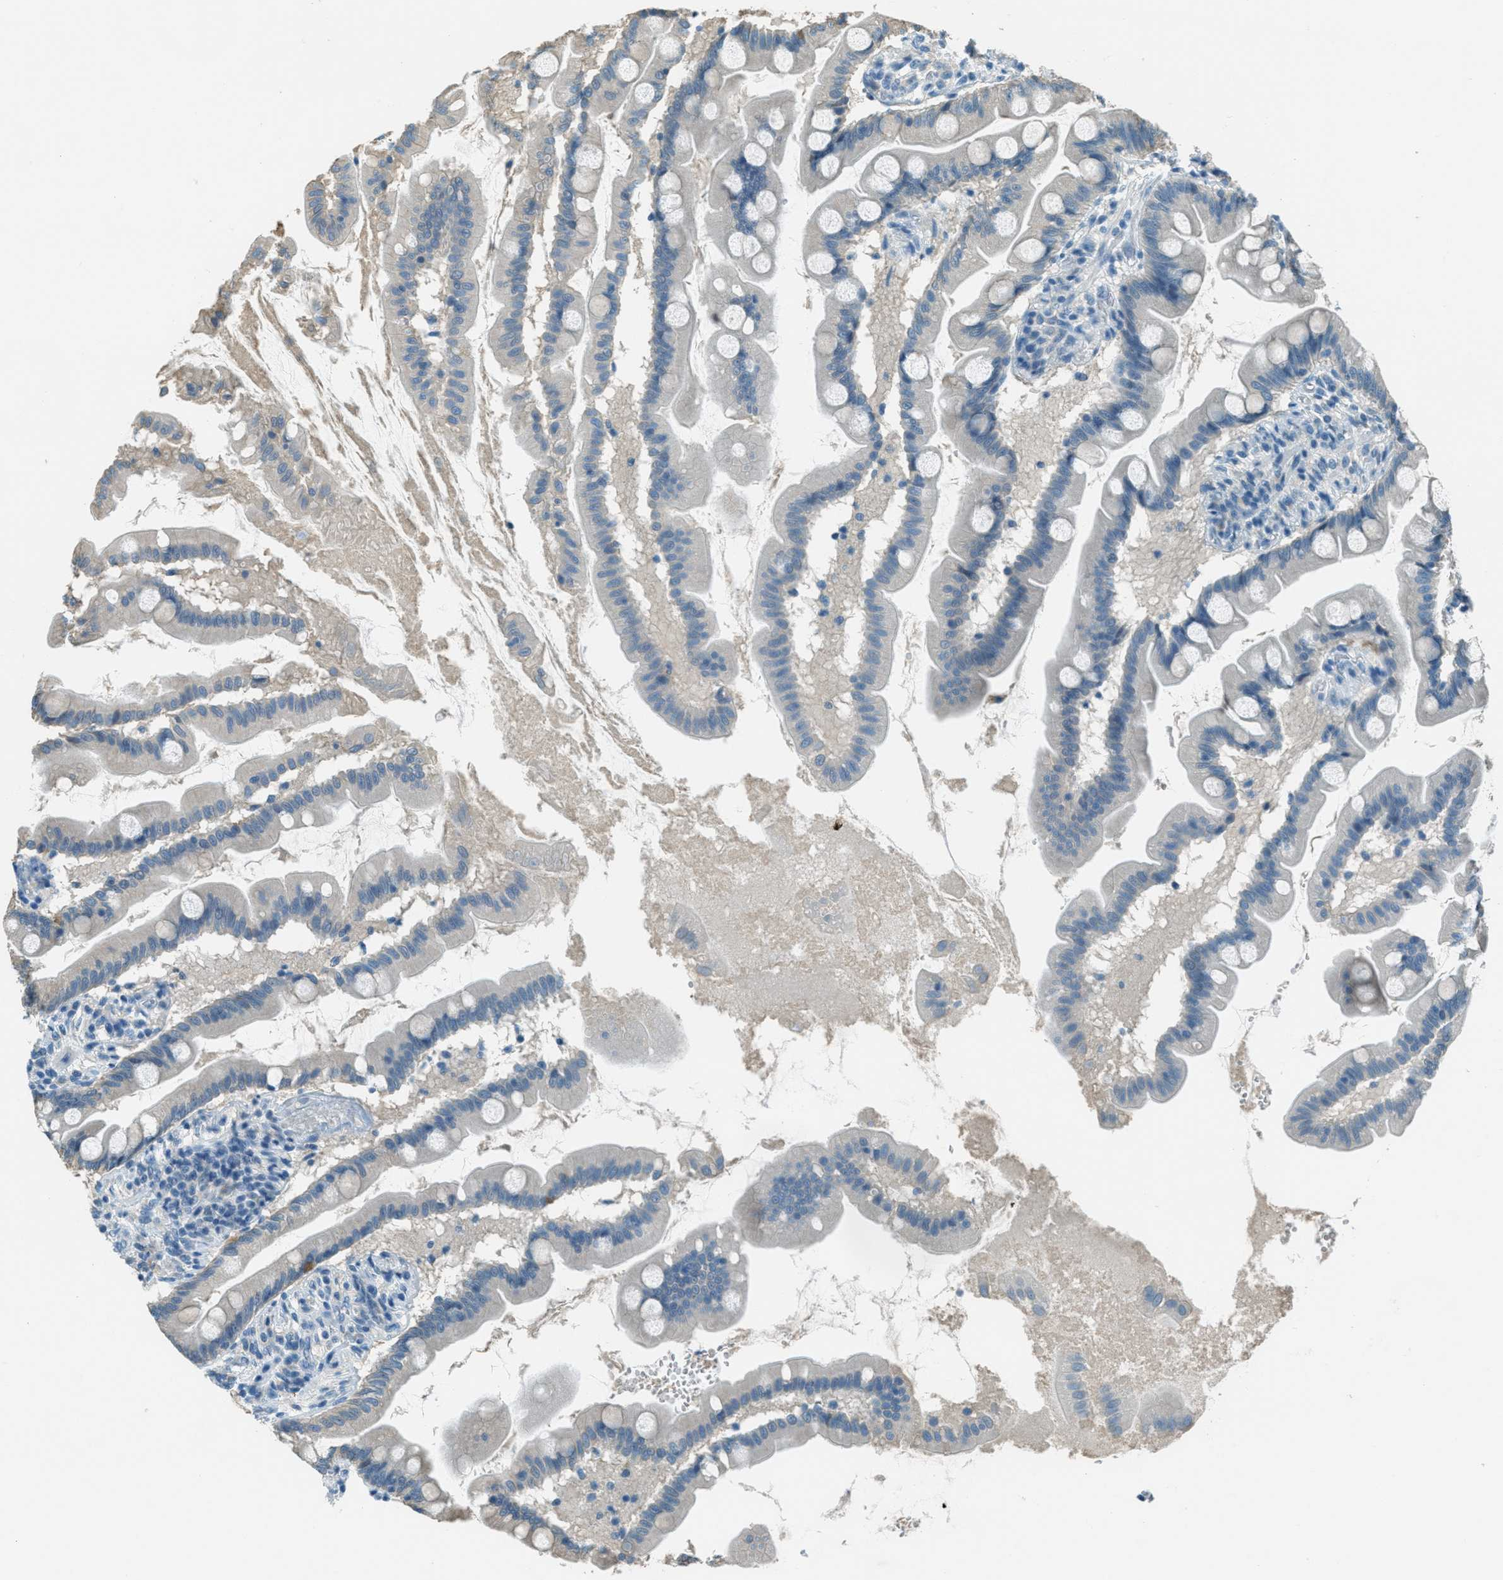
{"staining": {"intensity": "weak", "quantity": "<25%", "location": "cytoplasmic/membranous"}, "tissue": "small intestine", "cell_type": "Glandular cells", "image_type": "normal", "snomed": [{"axis": "morphology", "description": "Normal tissue, NOS"}, {"axis": "topography", "description": "Small intestine"}], "caption": "Immunohistochemistry (IHC) image of normal small intestine: small intestine stained with DAB (3,3'-diaminobenzidine) exhibits no significant protein expression in glandular cells. (Brightfield microscopy of DAB immunohistochemistry (IHC) at high magnification).", "gene": "MSLN", "patient": {"sex": "female", "age": 56}}